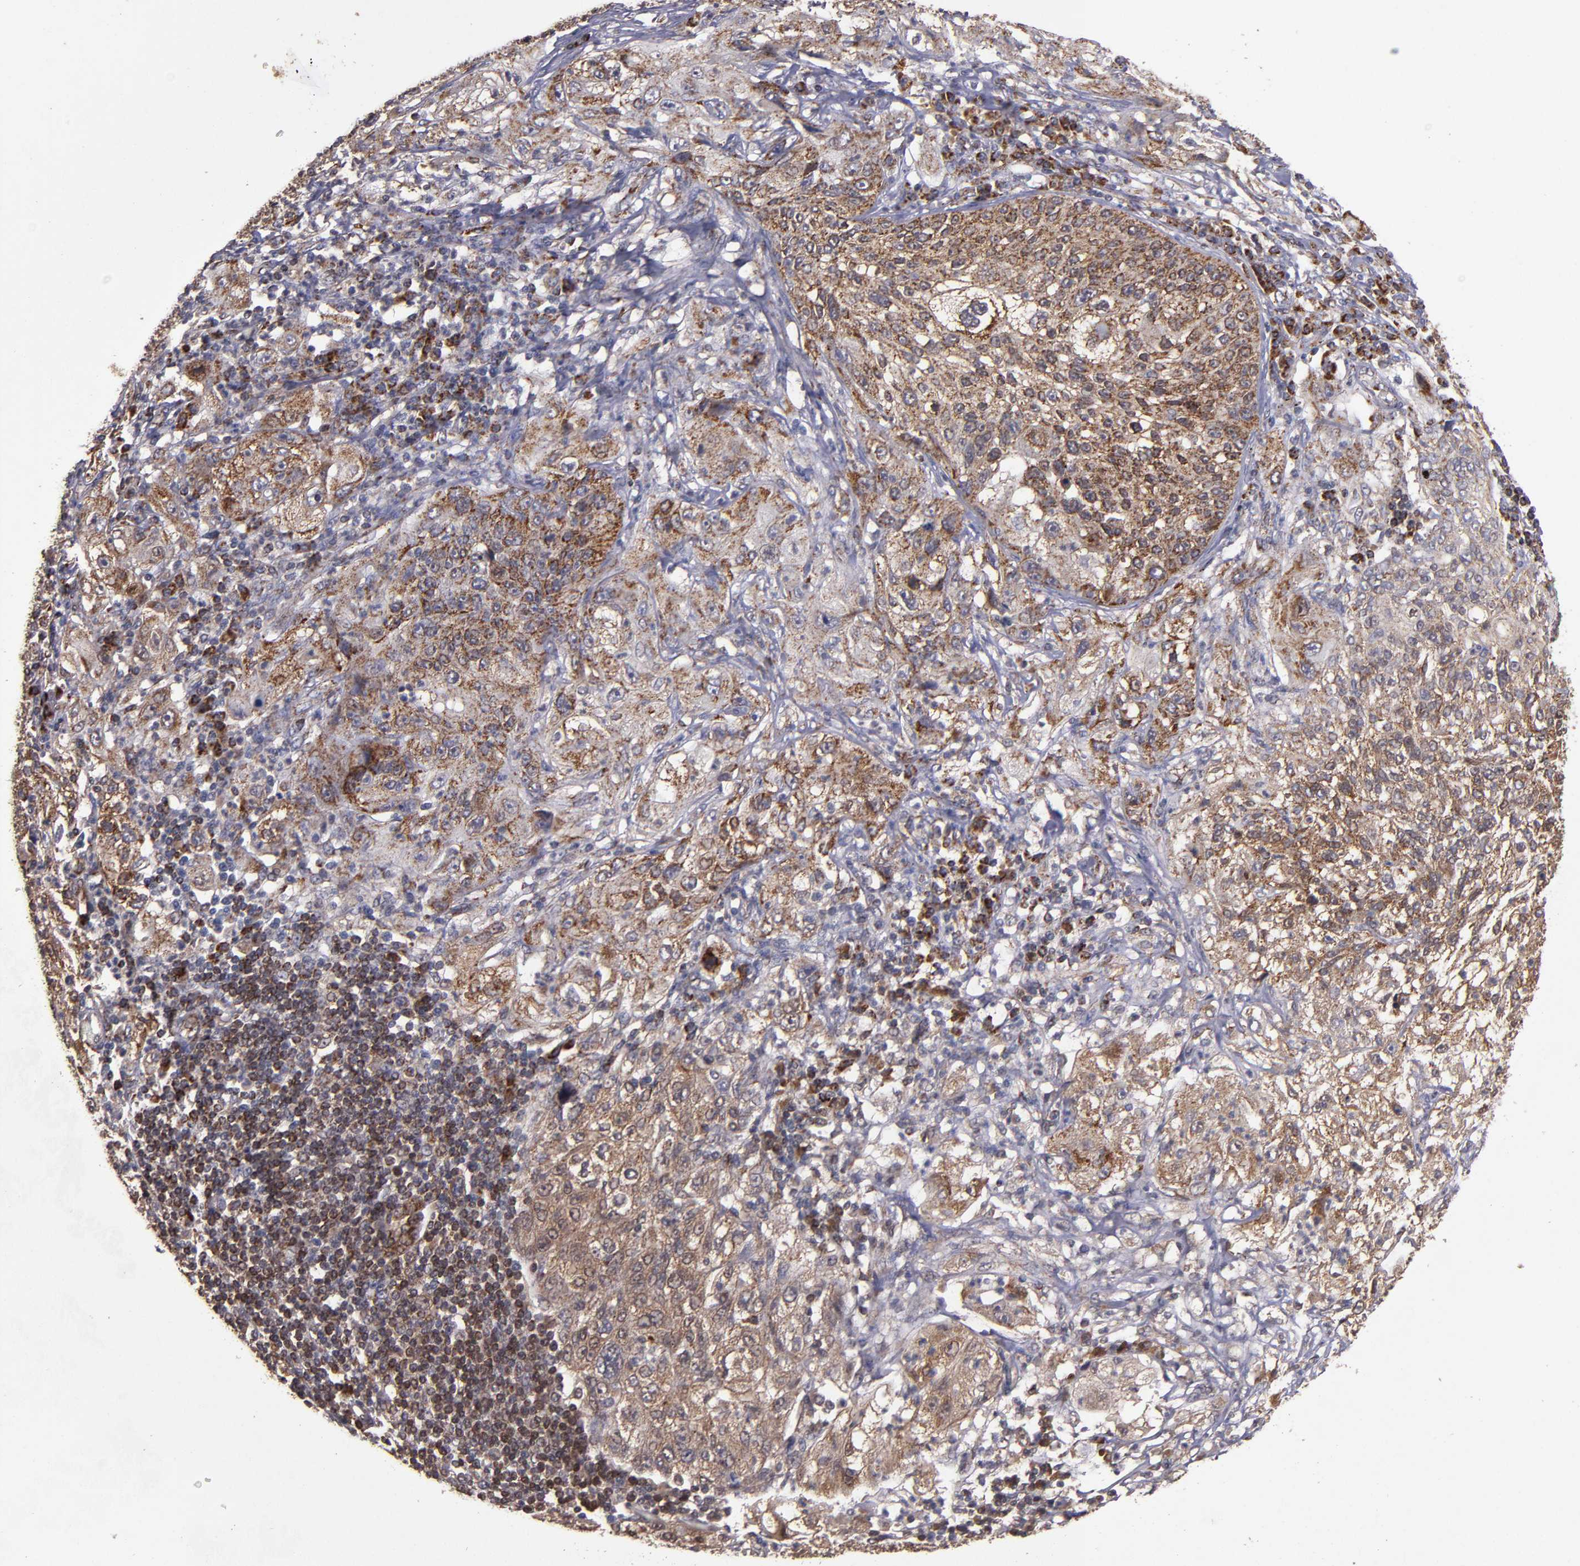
{"staining": {"intensity": "moderate", "quantity": "25%-75%", "location": "cytoplasmic/membranous"}, "tissue": "lung cancer", "cell_type": "Tumor cells", "image_type": "cancer", "snomed": [{"axis": "morphology", "description": "Inflammation, NOS"}, {"axis": "morphology", "description": "Squamous cell carcinoma, NOS"}, {"axis": "topography", "description": "Lymph node"}, {"axis": "topography", "description": "Soft tissue"}, {"axis": "topography", "description": "Lung"}], "caption": "Immunohistochemical staining of human lung cancer displays moderate cytoplasmic/membranous protein expression in approximately 25%-75% of tumor cells.", "gene": "TIMM9", "patient": {"sex": "male", "age": 66}}